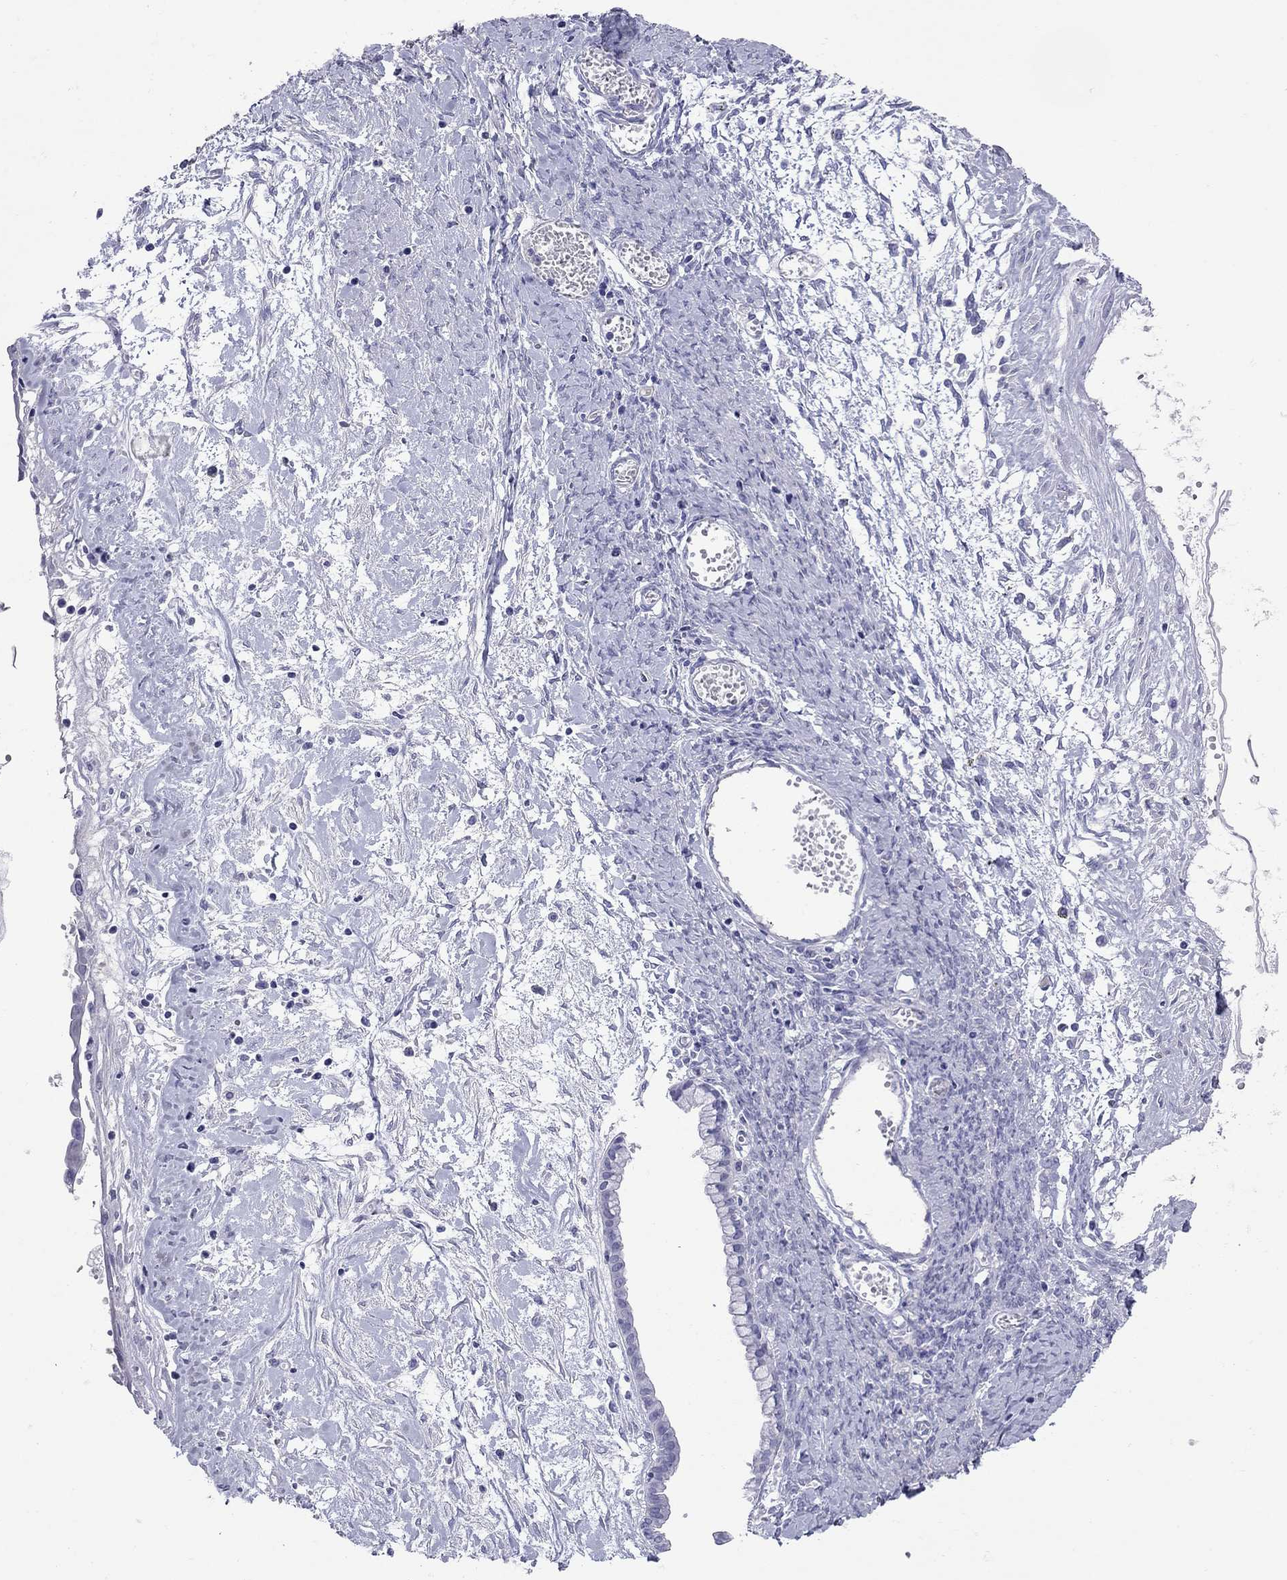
{"staining": {"intensity": "negative", "quantity": "none", "location": "none"}, "tissue": "ovarian cancer", "cell_type": "Tumor cells", "image_type": "cancer", "snomed": [{"axis": "morphology", "description": "Cystadenocarcinoma, mucinous, NOS"}, {"axis": "topography", "description": "Ovary"}], "caption": "There is no significant positivity in tumor cells of mucinous cystadenocarcinoma (ovarian). (DAB IHC with hematoxylin counter stain).", "gene": "GRIA2", "patient": {"sex": "female", "age": 67}}